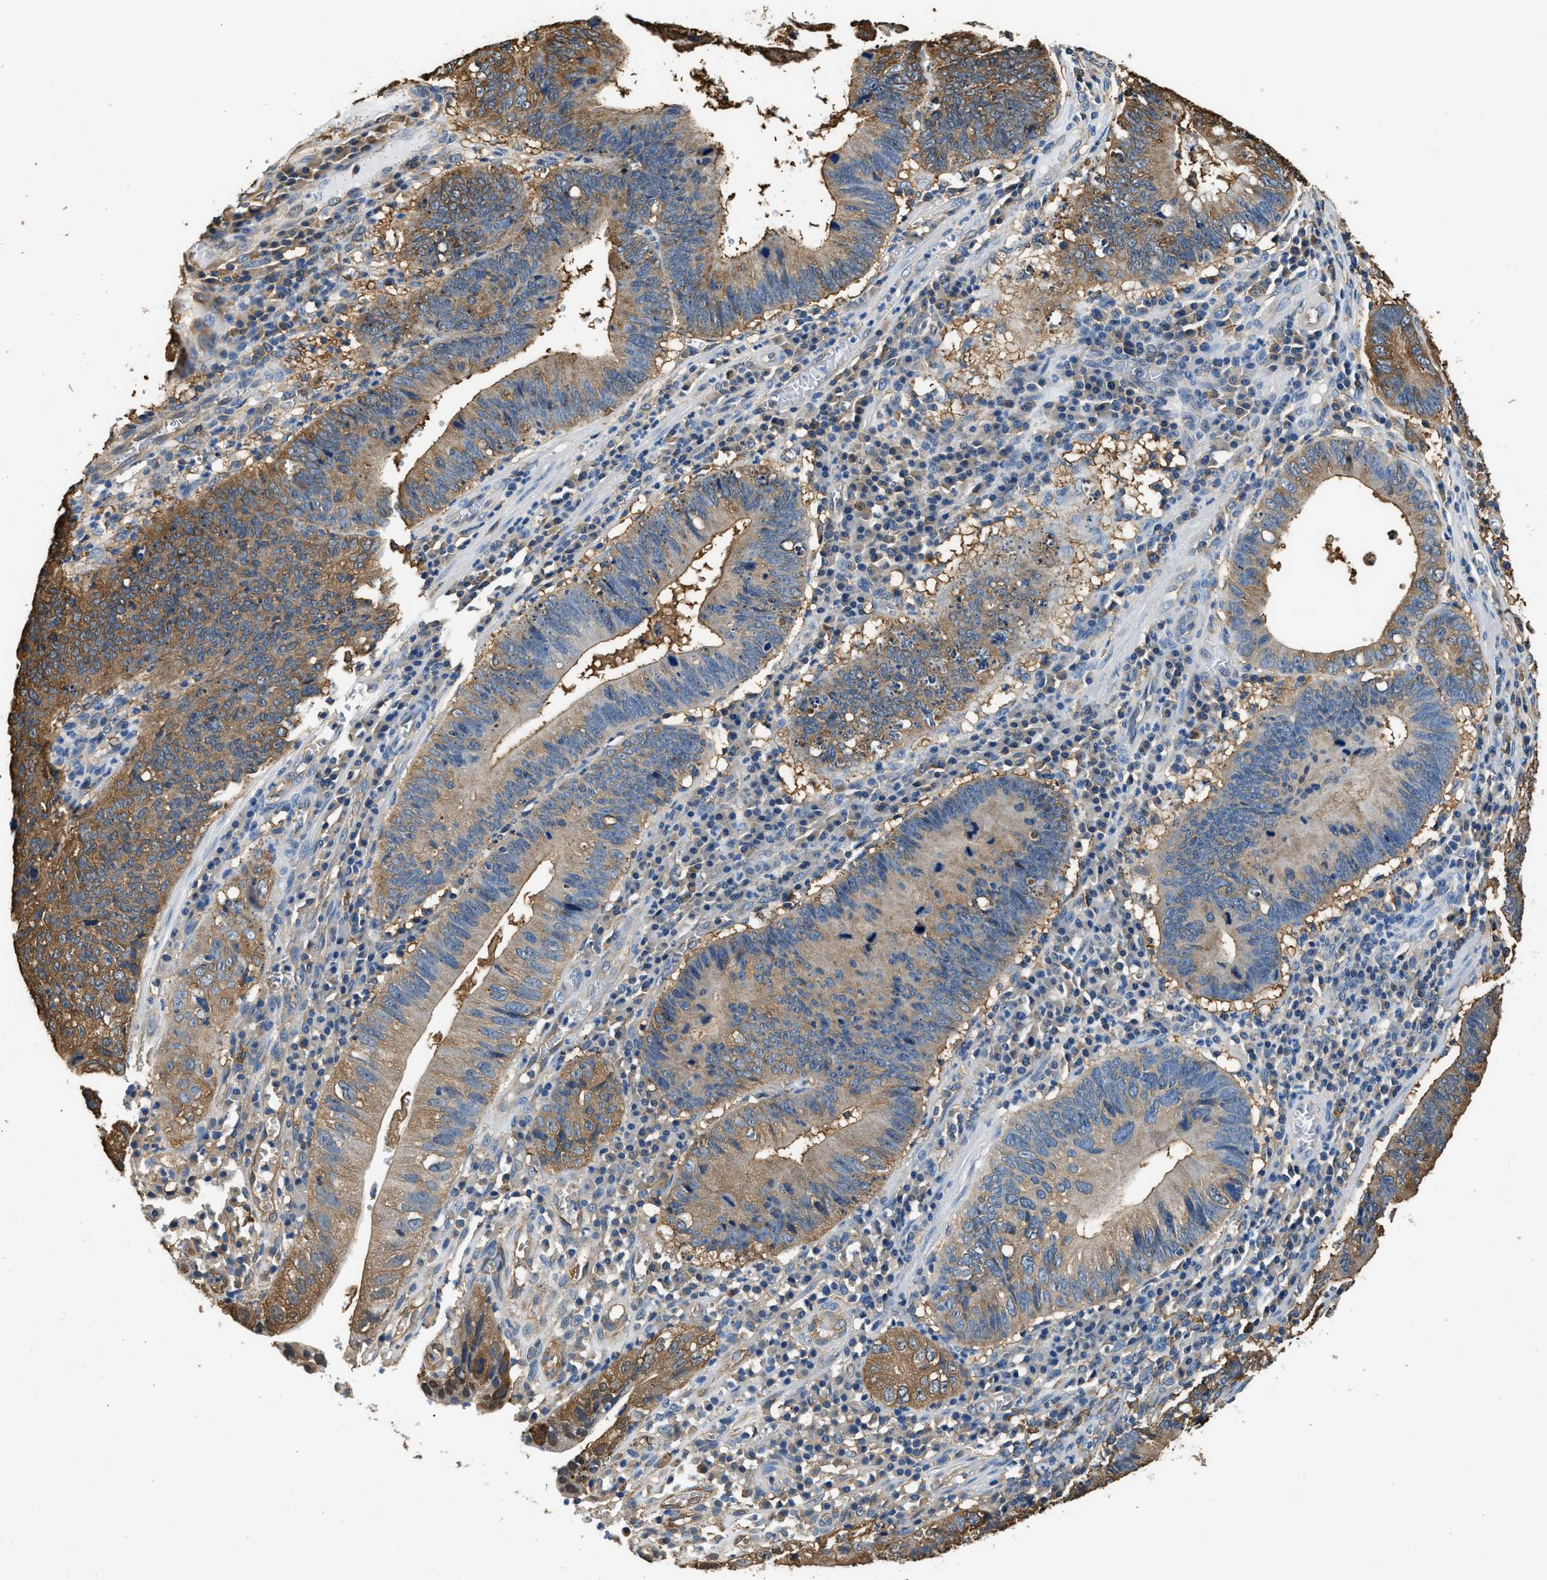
{"staining": {"intensity": "moderate", "quantity": ">75%", "location": "cytoplasmic/membranous"}, "tissue": "stomach cancer", "cell_type": "Tumor cells", "image_type": "cancer", "snomed": [{"axis": "morphology", "description": "Adenocarcinoma, NOS"}, {"axis": "topography", "description": "Stomach"}], "caption": "This image demonstrates immunohistochemistry (IHC) staining of human stomach adenocarcinoma, with medium moderate cytoplasmic/membranous positivity in approximately >75% of tumor cells.", "gene": "PPP2R1B", "patient": {"sex": "male", "age": 59}}